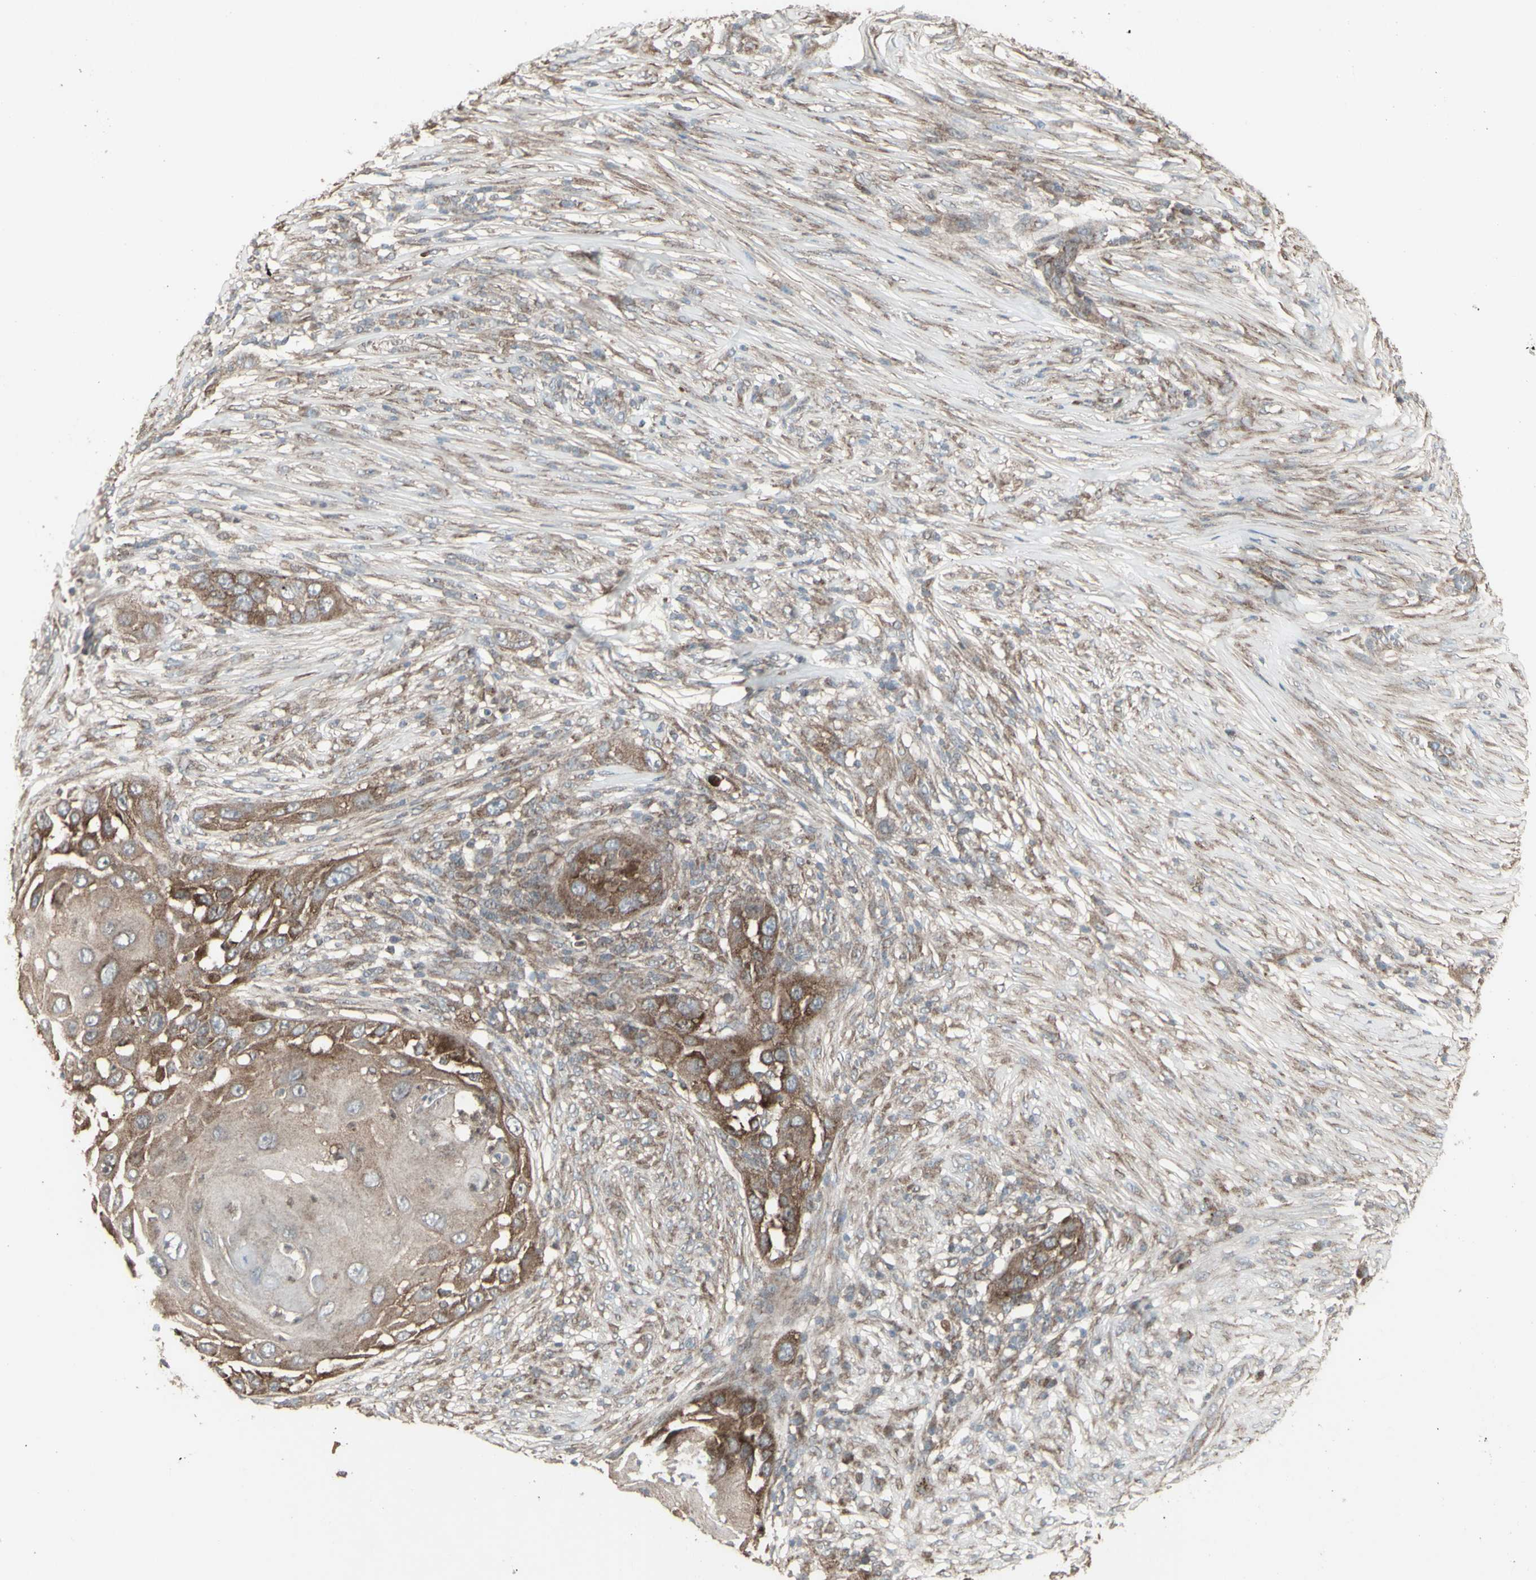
{"staining": {"intensity": "strong", "quantity": ">75%", "location": "cytoplasmic/membranous"}, "tissue": "skin cancer", "cell_type": "Tumor cells", "image_type": "cancer", "snomed": [{"axis": "morphology", "description": "Squamous cell carcinoma, NOS"}, {"axis": "topography", "description": "Skin"}], "caption": "This micrograph exhibits immunohistochemistry (IHC) staining of squamous cell carcinoma (skin), with high strong cytoplasmic/membranous expression in about >75% of tumor cells.", "gene": "RNASEL", "patient": {"sex": "female", "age": 44}}